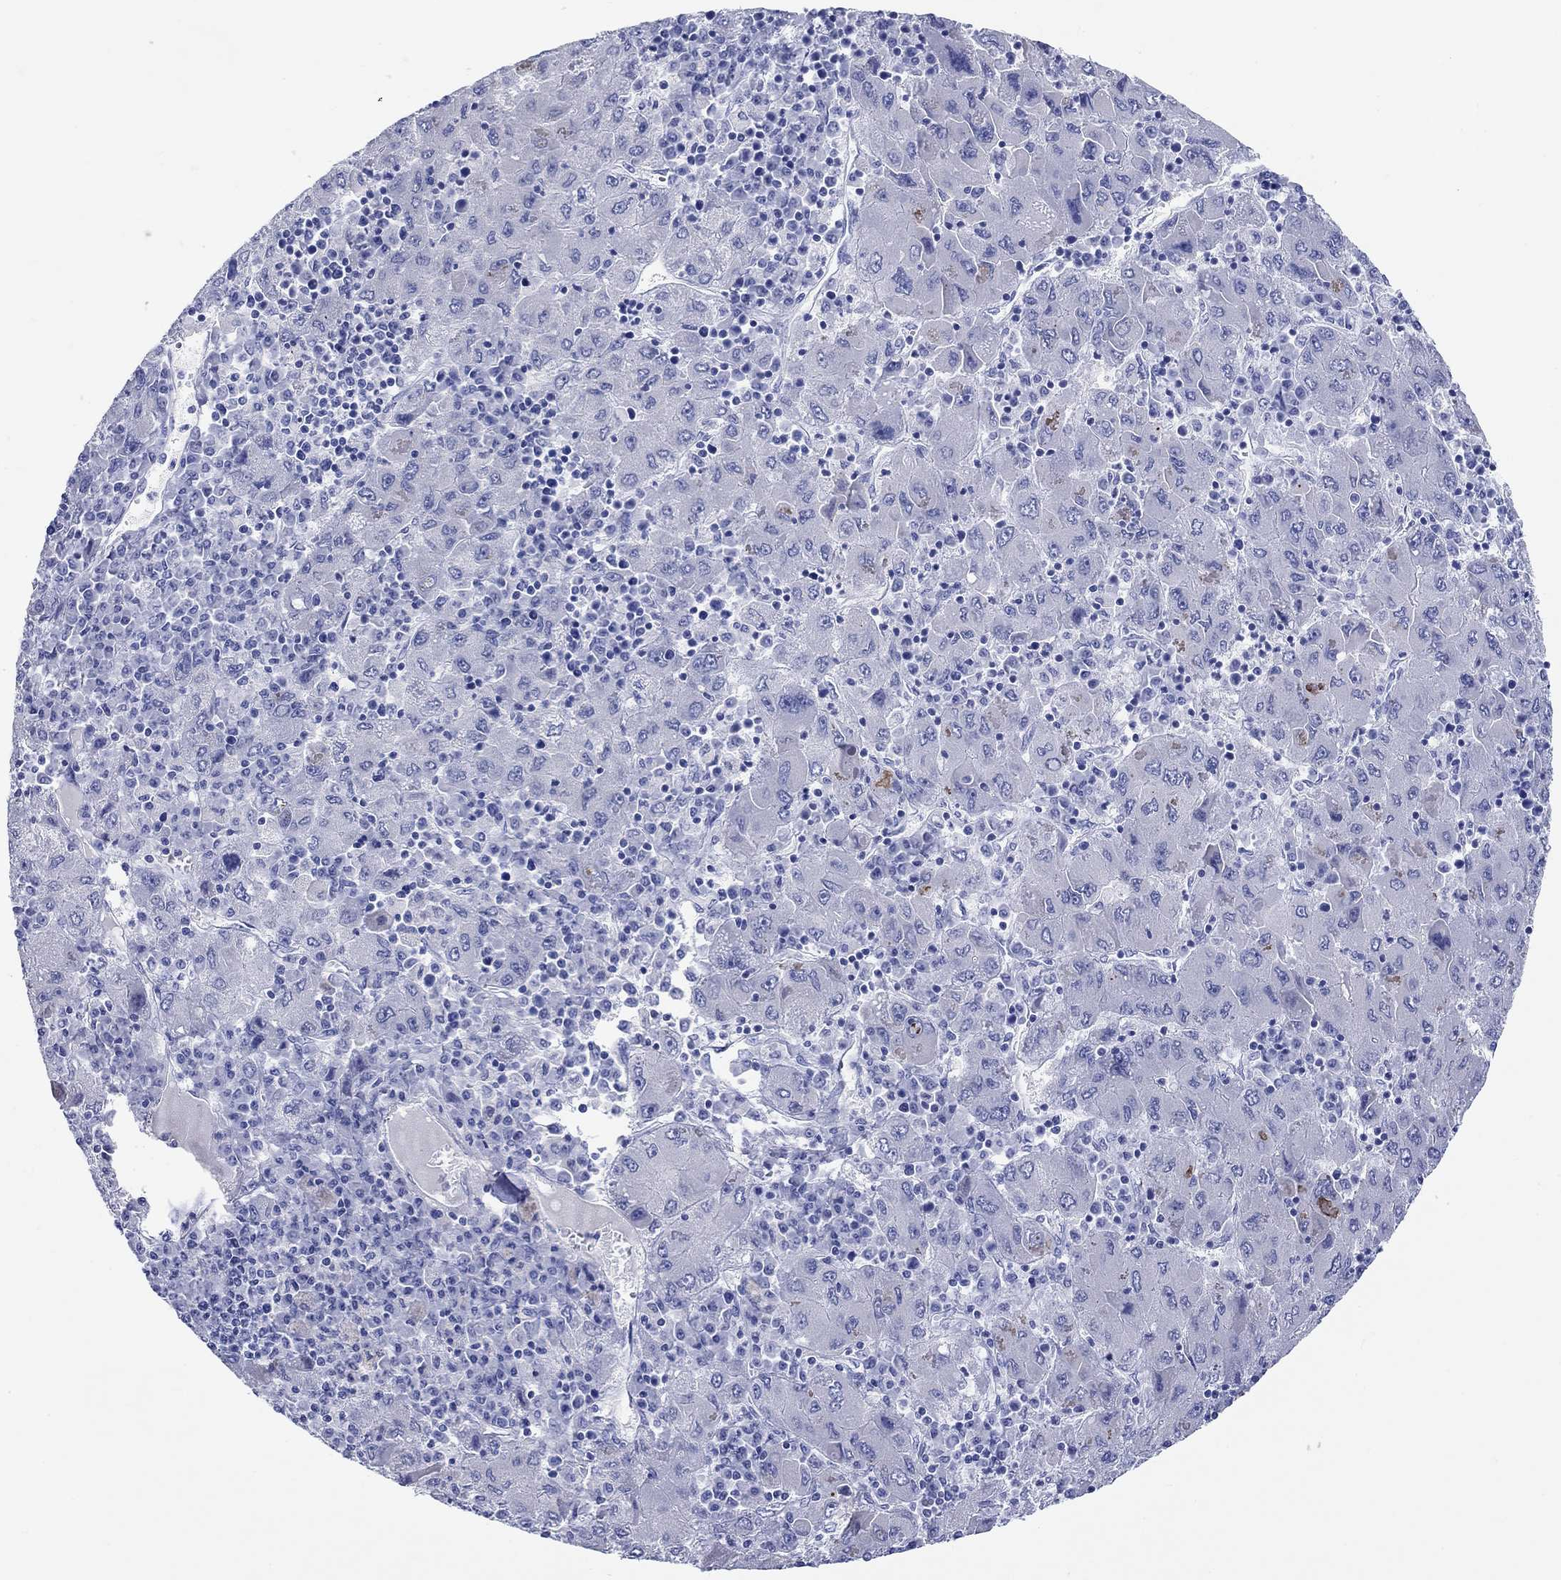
{"staining": {"intensity": "negative", "quantity": "none", "location": "none"}, "tissue": "liver cancer", "cell_type": "Tumor cells", "image_type": "cancer", "snomed": [{"axis": "morphology", "description": "Carcinoma, Hepatocellular, NOS"}, {"axis": "topography", "description": "Liver"}], "caption": "Human liver cancer stained for a protein using immunohistochemistry (IHC) exhibits no staining in tumor cells.", "gene": "CRYGS", "patient": {"sex": "male", "age": 75}}